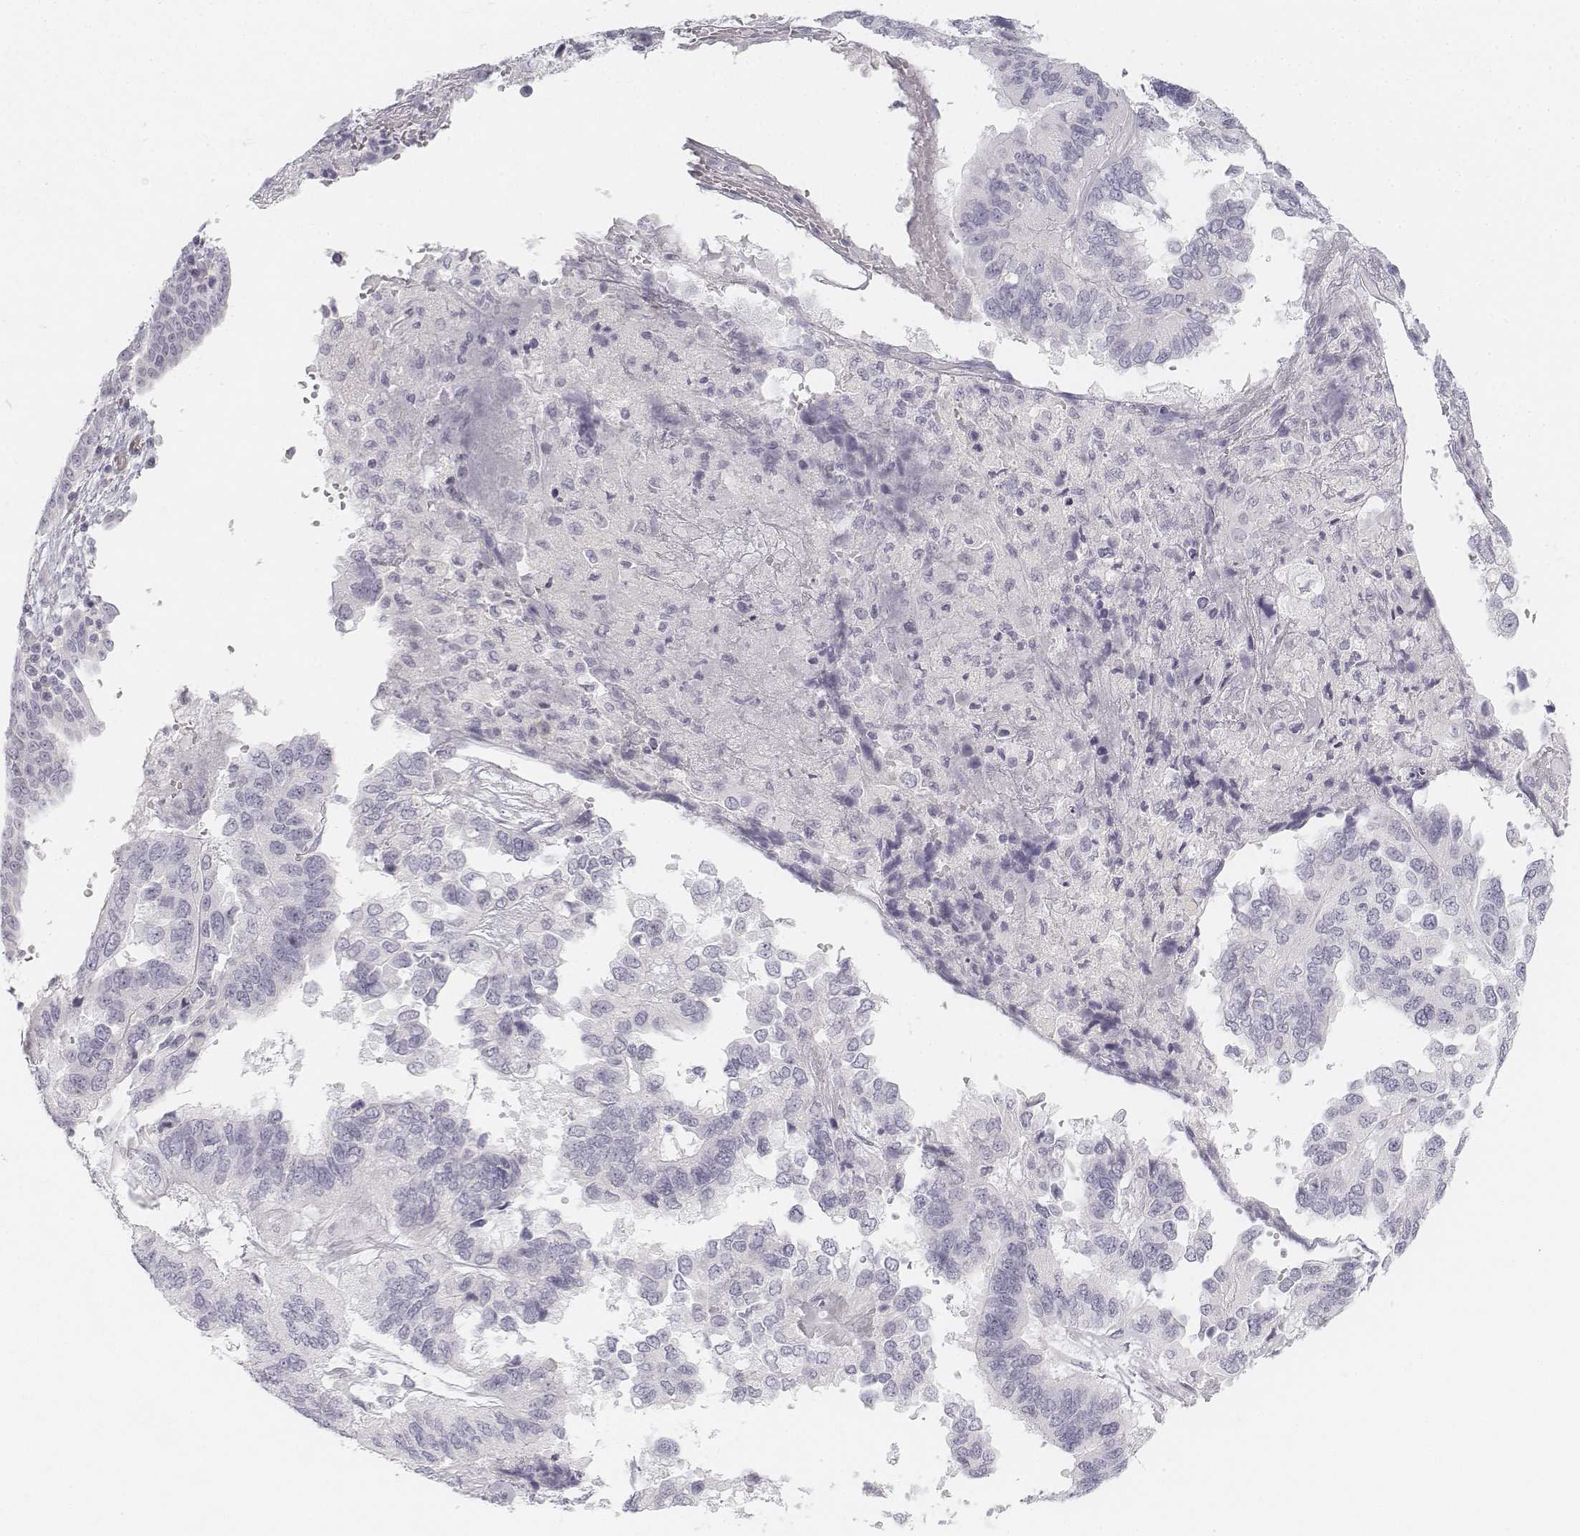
{"staining": {"intensity": "negative", "quantity": "none", "location": "none"}, "tissue": "ovarian cancer", "cell_type": "Tumor cells", "image_type": "cancer", "snomed": [{"axis": "morphology", "description": "Cystadenocarcinoma, serous, NOS"}, {"axis": "topography", "description": "Ovary"}], "caption": "Immunohistochemistry micrograph of human serous cystadenocarcinoma (ovarian) stained for a protein (brown), which shows no positivity in tumor cells. (Immunohistochemistry, brightfield microscopy, high magnification).", "gene": "KRT25", "patient": {"sex": "female", "age": 79}}